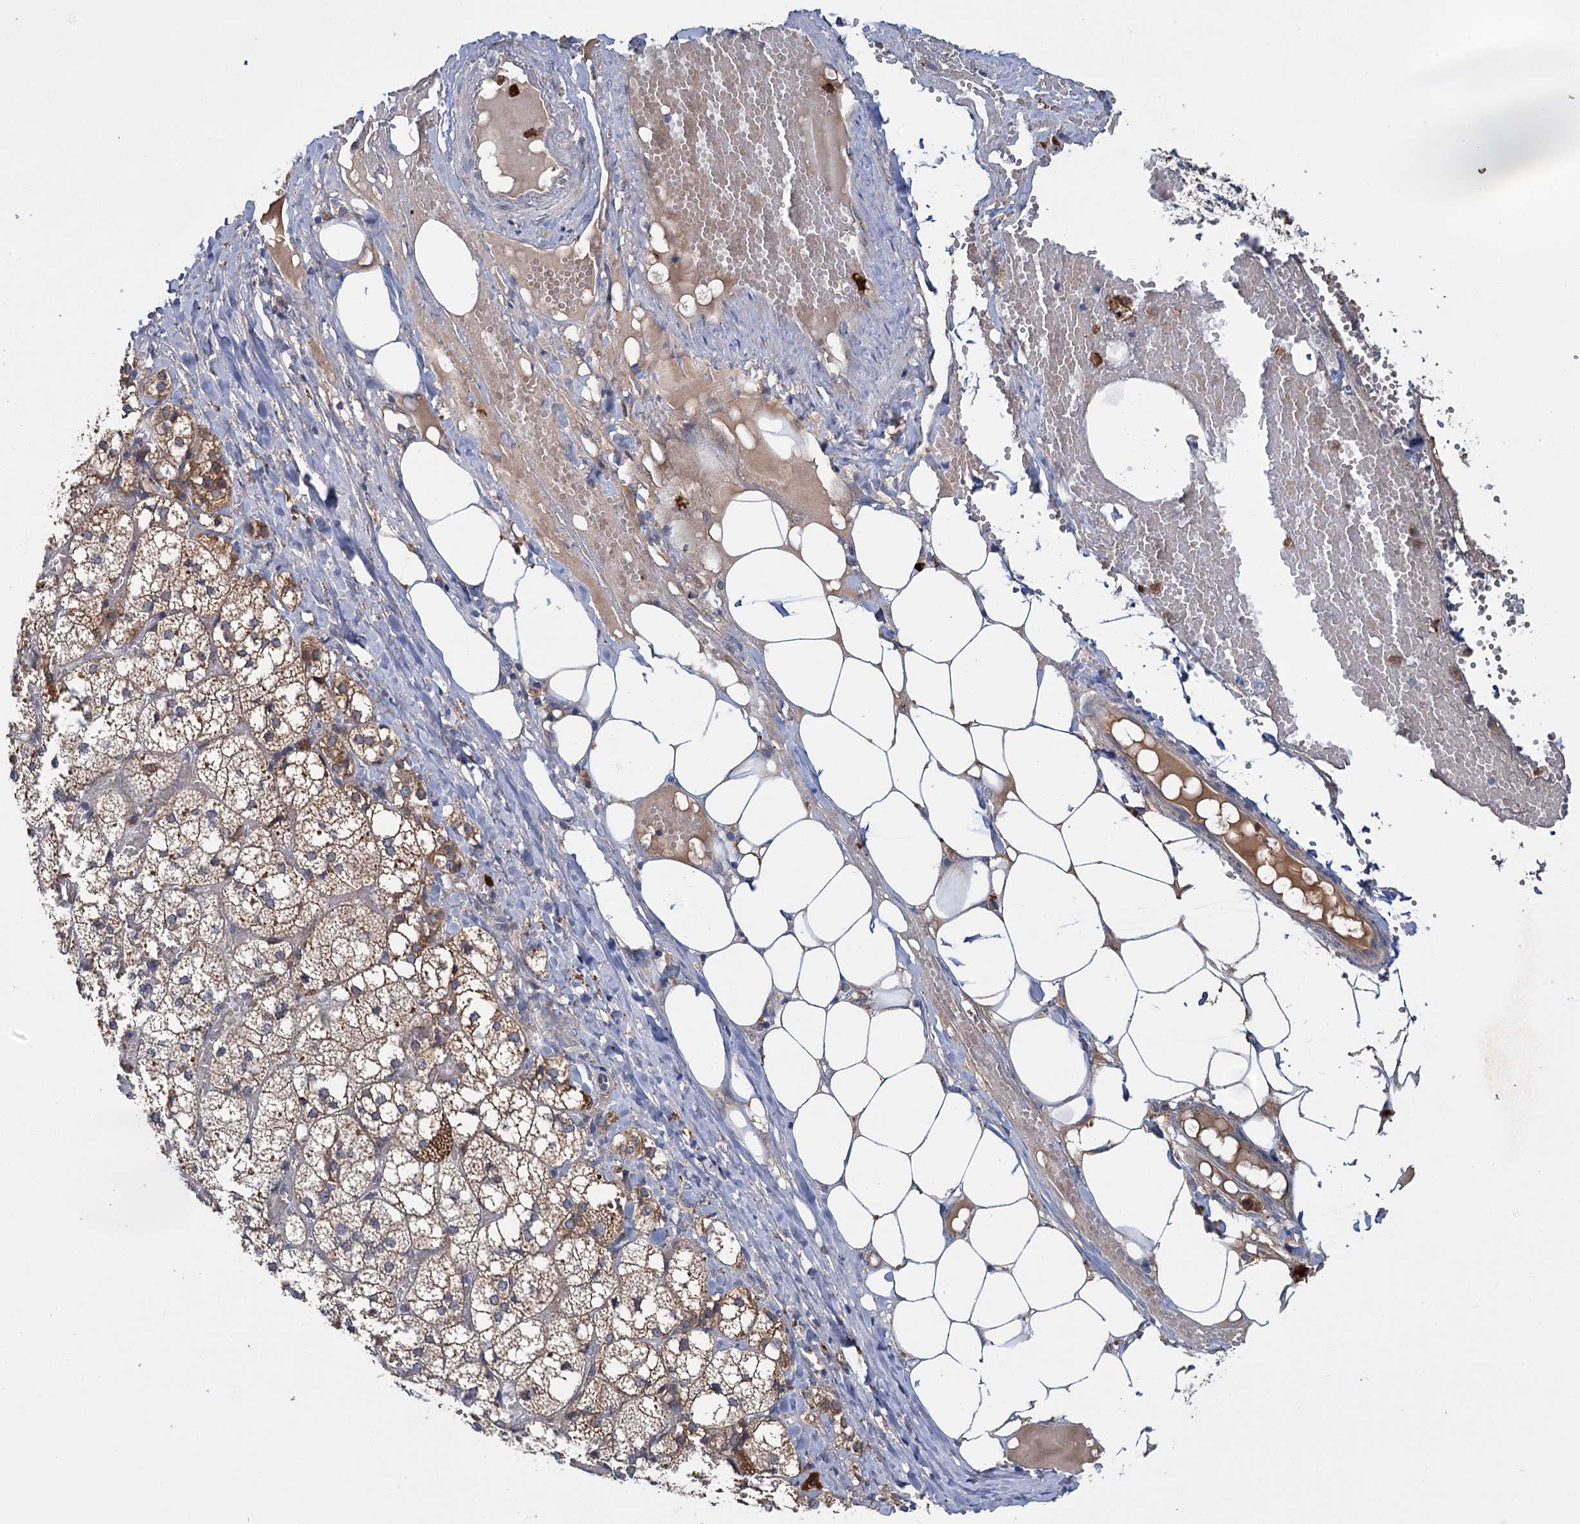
{"staining": {"intensity": "strong", "quantity": "<25%", "location": "cytoplasmic/membranous"}, "tissue": "adrenal gland", "cell_type": "Glandular cells", "image_type": "normal", "snomed": [{"axis": "morphology", "description": "Normal tissue, NOS"}, {"axis": "topography", "description": "Adrenal gland"}], "caption": "There is medium levels of strong cytoplasmic/membranous expression in glandular cells of benign adrenal gland, as demonstrated by immunohistochemical staining (brown color).", "gene": "DYNC2H1", "patient": {"sex": "female", "age": 61}}